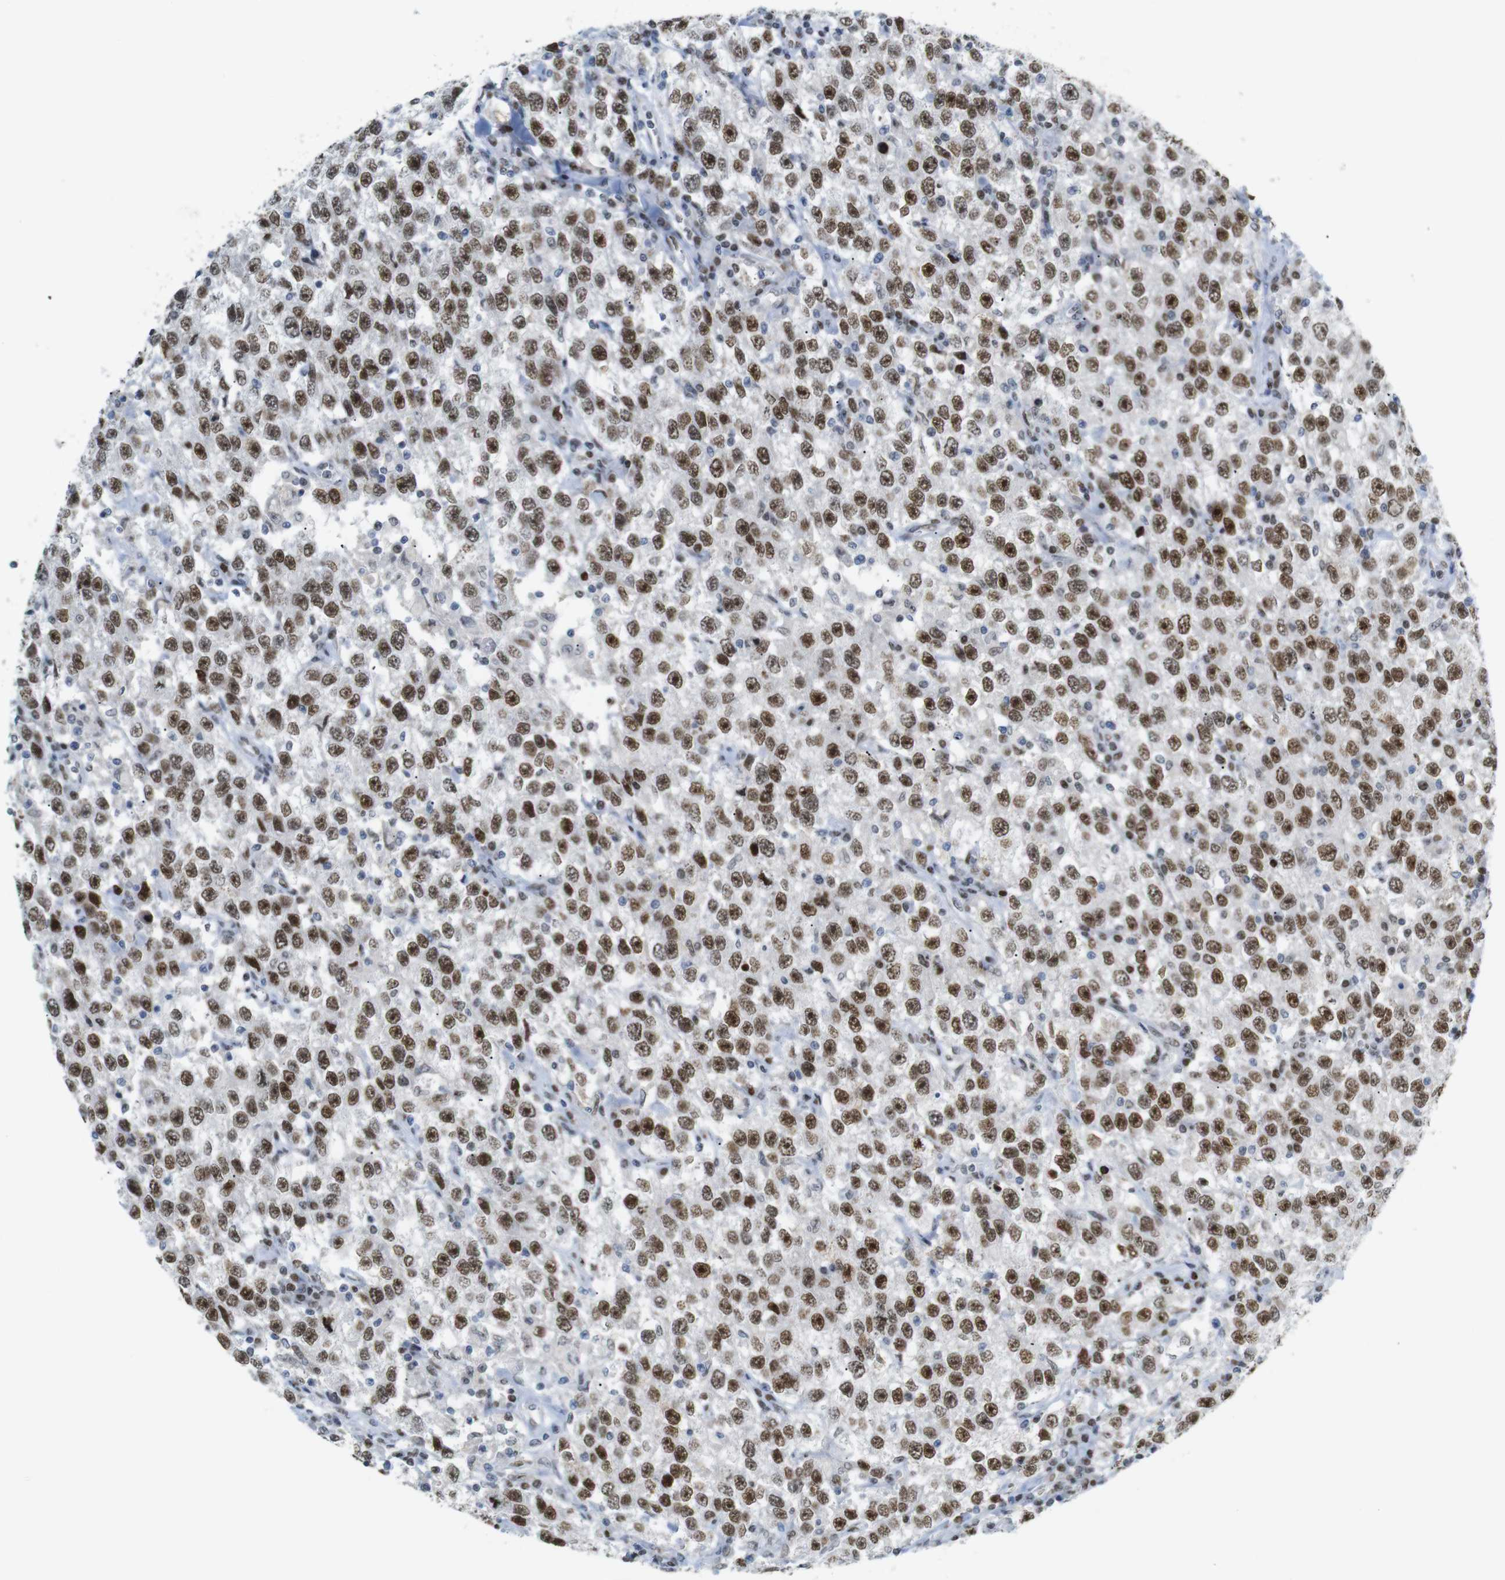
{"staining": {"intensity": "strong", "quantity": ">75%", "location": "nuclear"}, "tissue": "testis cancer", "cell_type": "Tumor cells", "image_type": "cancer", "snomed": [{"axis": "morphology", "description": "Seminoma, NOS"}, {"axis": "topography", "description": "Testis"}], "caption": "Protein expression analysis of testis cancer (seminoma) reveals strong nuclear staining in approximately >75% of tumor cells.", "gene": "RIOX2", "patient": {"sex": "male", "age": 41}}